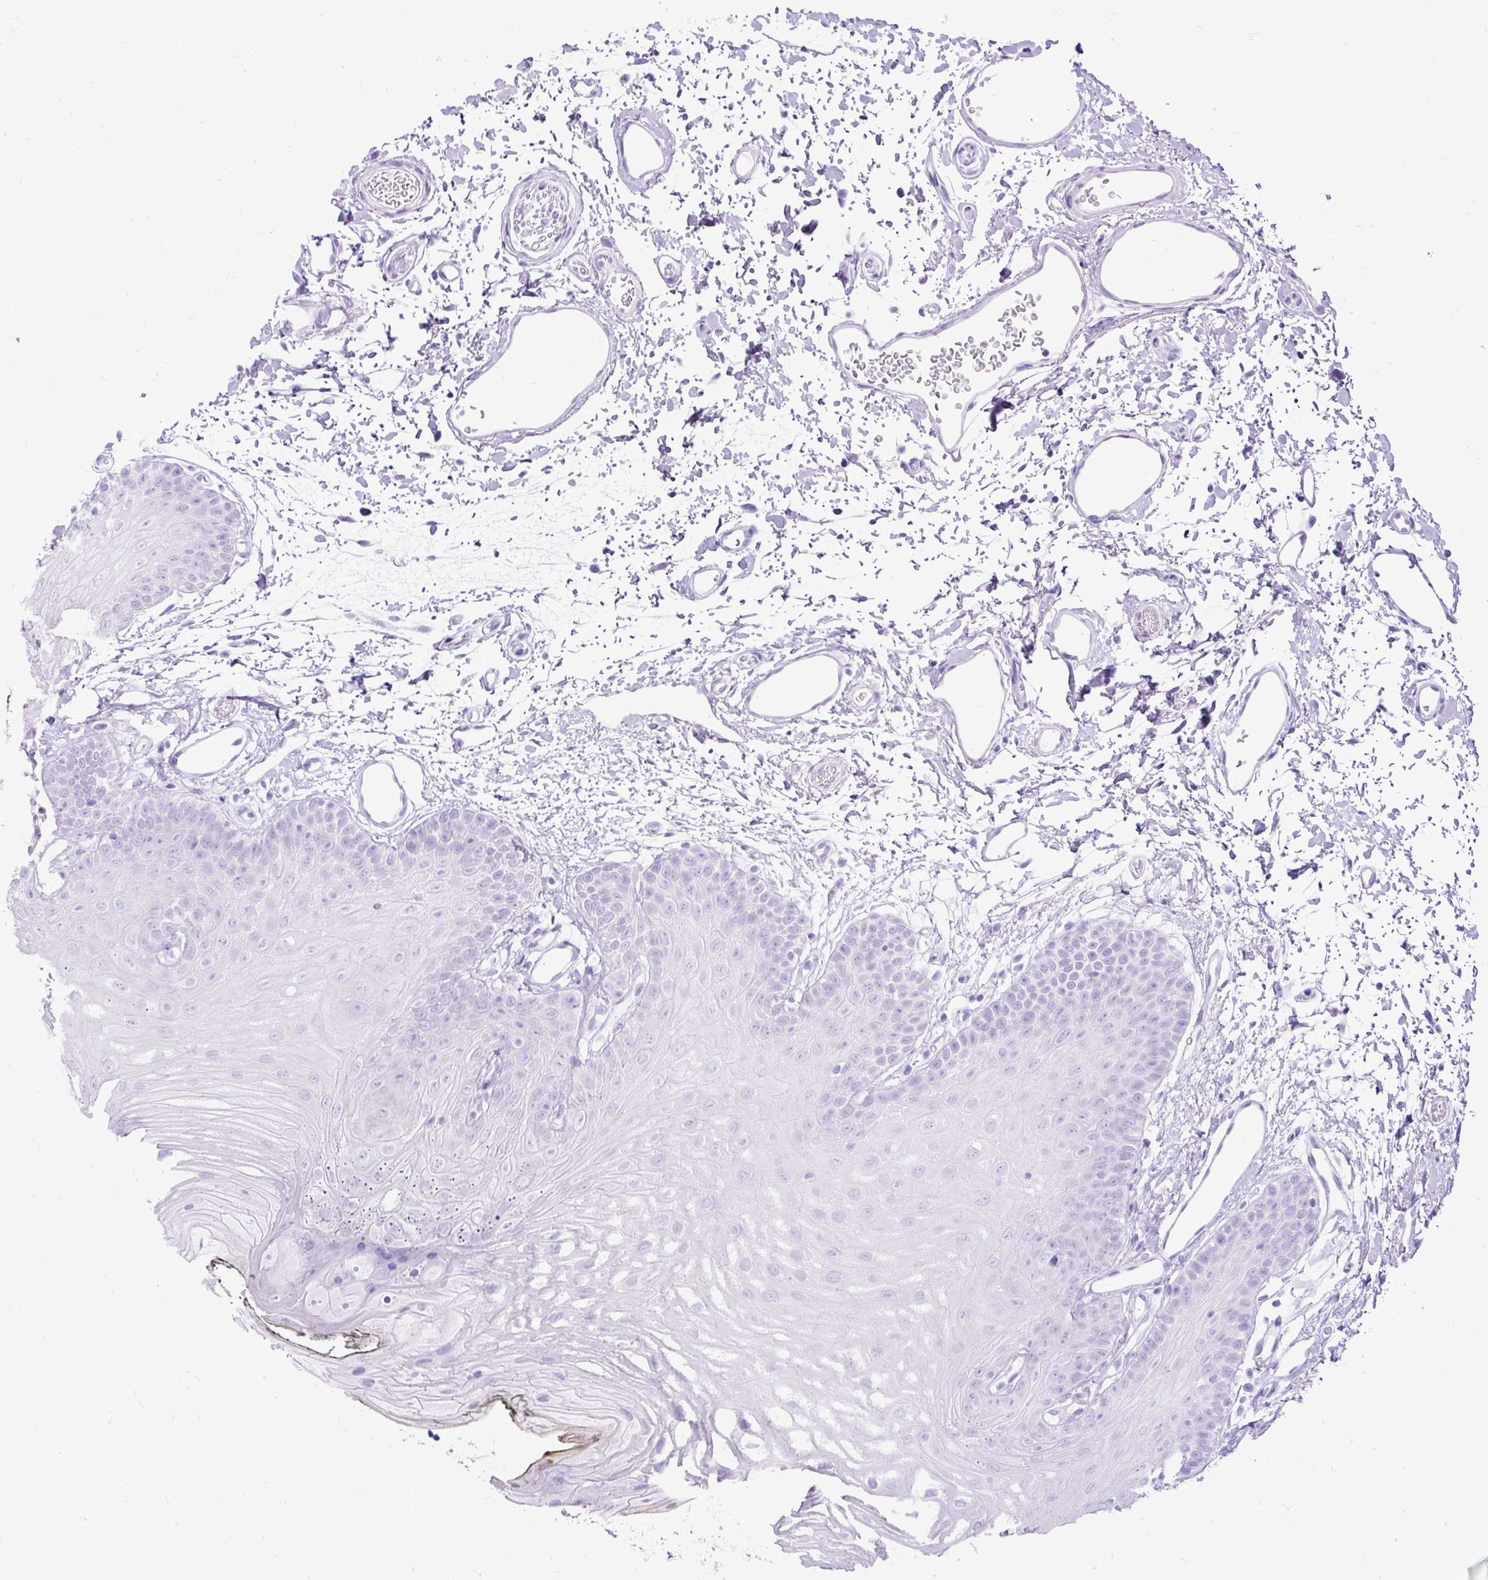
{"staining": {"intensity": "negative", "quantity": "none", "location": "none"}, "tissue": "oral mucosa", "cell_type": "Squamous epithelial cells", "image_type": "normal", "snomed": [{"axis": "morphology", "description": "Normal tissue, NOS"}, {"axis": "morphology", "description": "Squamous cell carcinoma, NOS"}, {"axis": "topography", "description": "Oral tissue"}, {"axis": "topography", "description": "Head-Neck"}], "caption": "Protein analysis of normal oral mucosa demonstrates no significant expression in squamous epithelial cells.", "gene": "HEY1", "patient": {"sex": "female", "age": 81}}